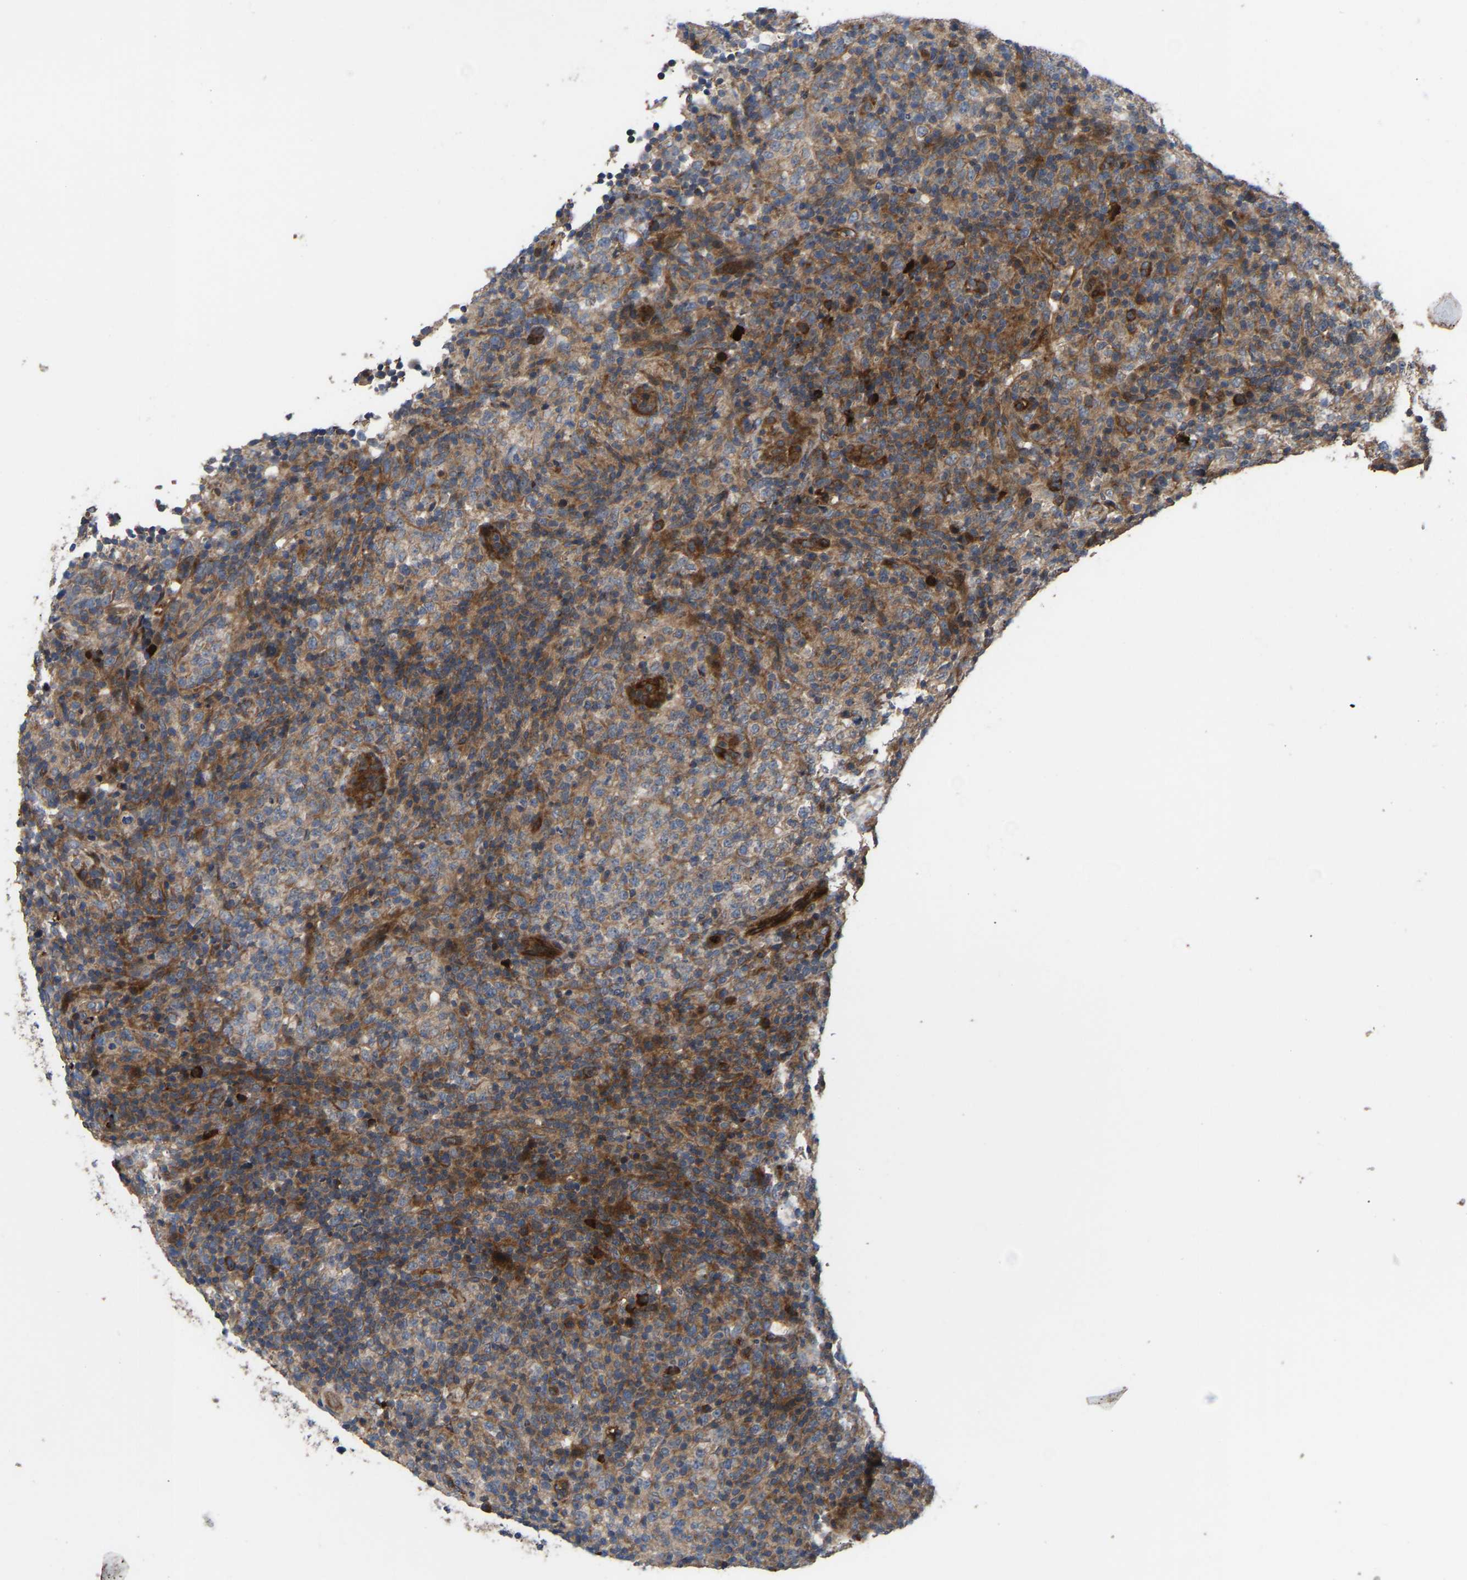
{"staining": {"intensity": "moderate", "quantity": ">75%", "location": "cytoplasmic/membranous"}, "tissue": "lymphoma", "cell_type": "Tumor cells", "image_type": "cancer", "snomed": [{"axis": "morphology", "description": "Malignant lymphoma, non-Hodgkin's type, High grade"}, {"axis": "topography", "description": "Lymph node"}], "caption": "Protein staining of high-grade malignant lymphoma, non-Hodgkin's type tissue demonstrates moderate cytoplasmic/membranous positivity in approximately >75% of tumor cells.", "gene": "STAU1", "patient": {"sex": "female", "age": 76}}